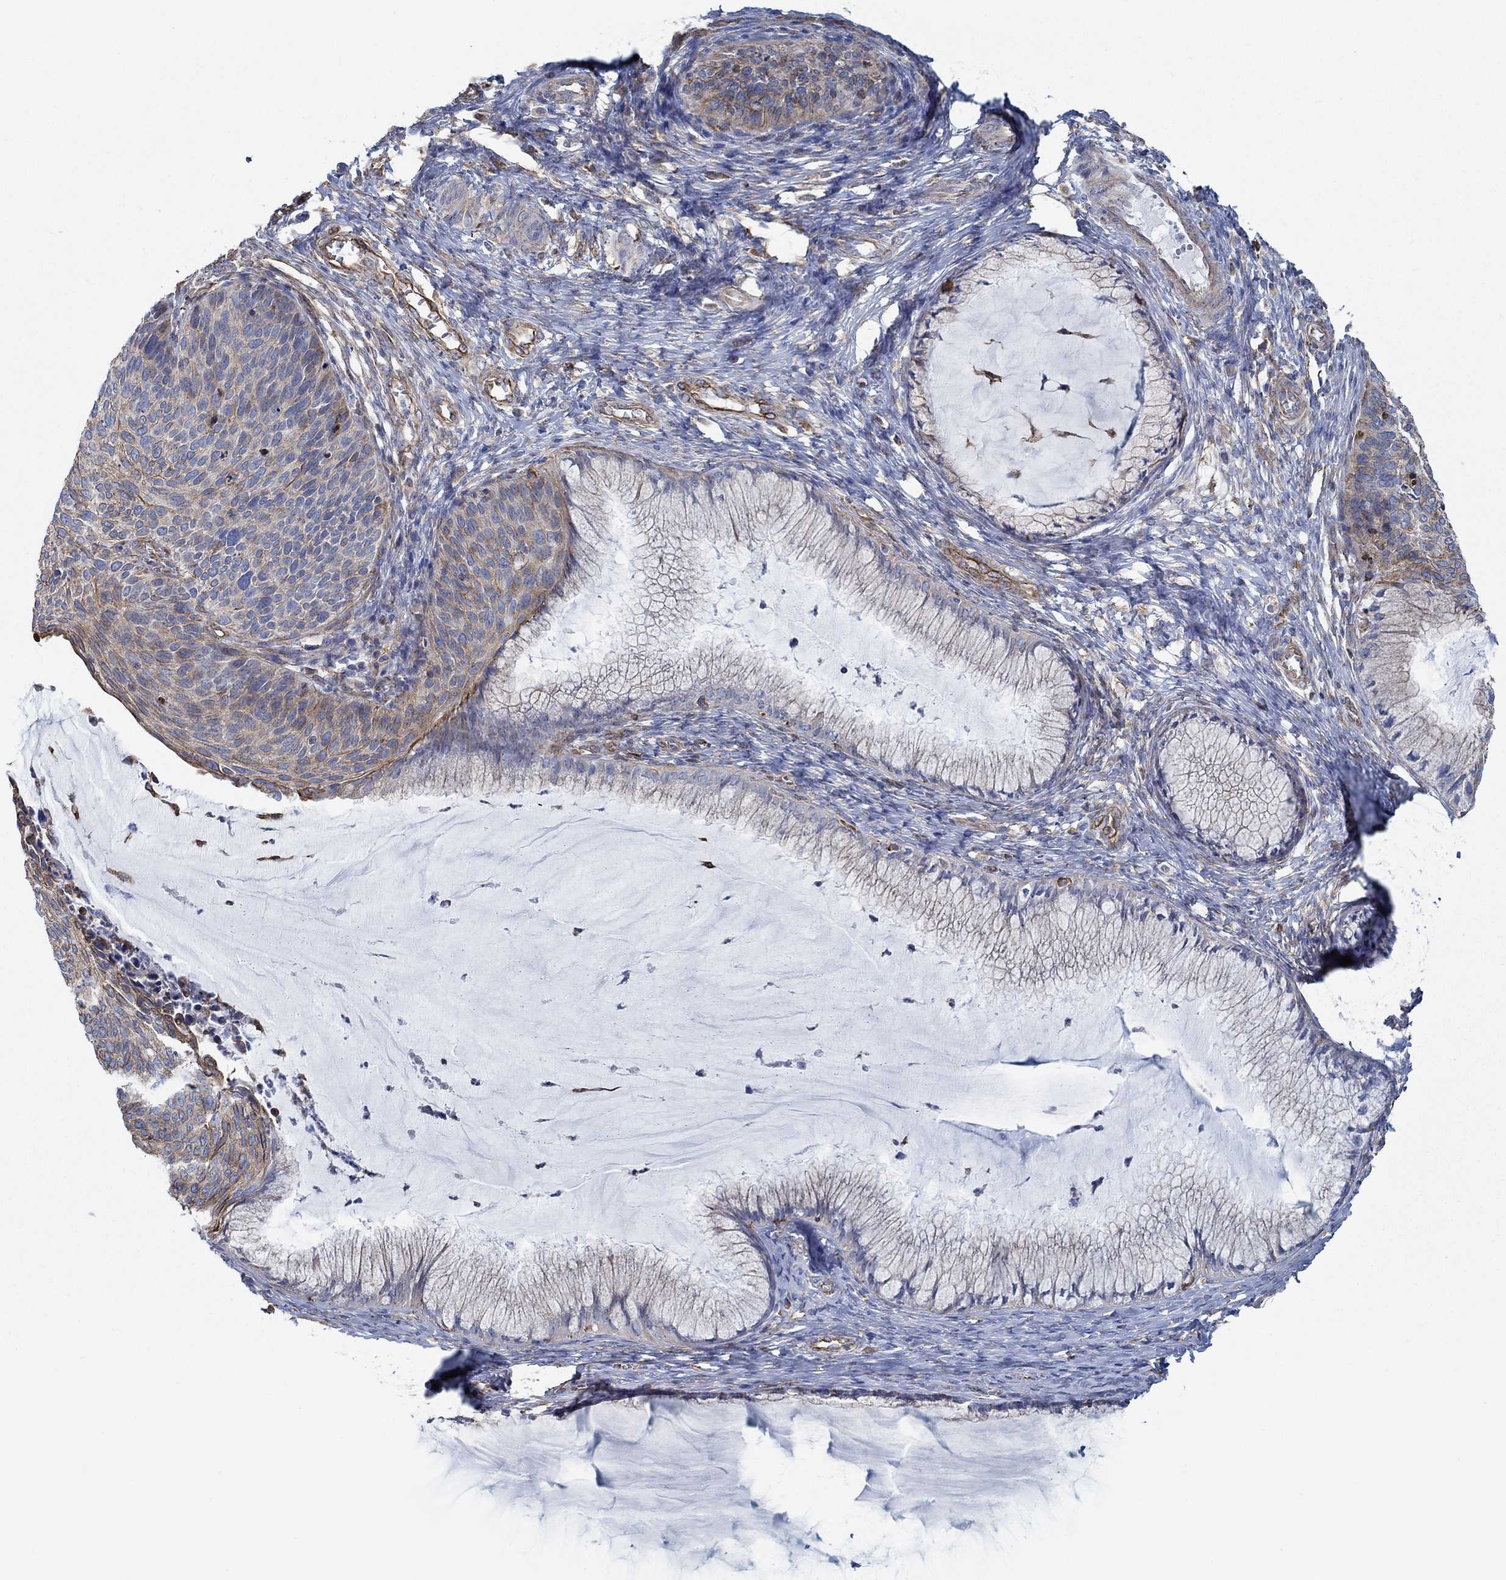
{"staining": {"intensity": "moderate", "quantity": "<25%", "location": "cytoplasmic/membranous"}, "tissue": "cervical cancer", "cell_type": "Tumor cells", "image_type": "cancer", "snomed": [{"axis": "morphology", "description": "Squamous cell carcinoma, NOS"}, {"axis": "topography", "description": "Cervix"}], "caption": "Brown immunohistochemical staining in cervical cancer shows moderate cytoplasmic/membranous positivity in approximately <25% of tumor cells. The staining was performed using DAB (3,3'-diaminobenzidine), with brown indicating positive protein expression. Nuclei are stained blue with hematoxylin.", "gene": "STC2", "patient": {"sex": "female", "age": 36}}